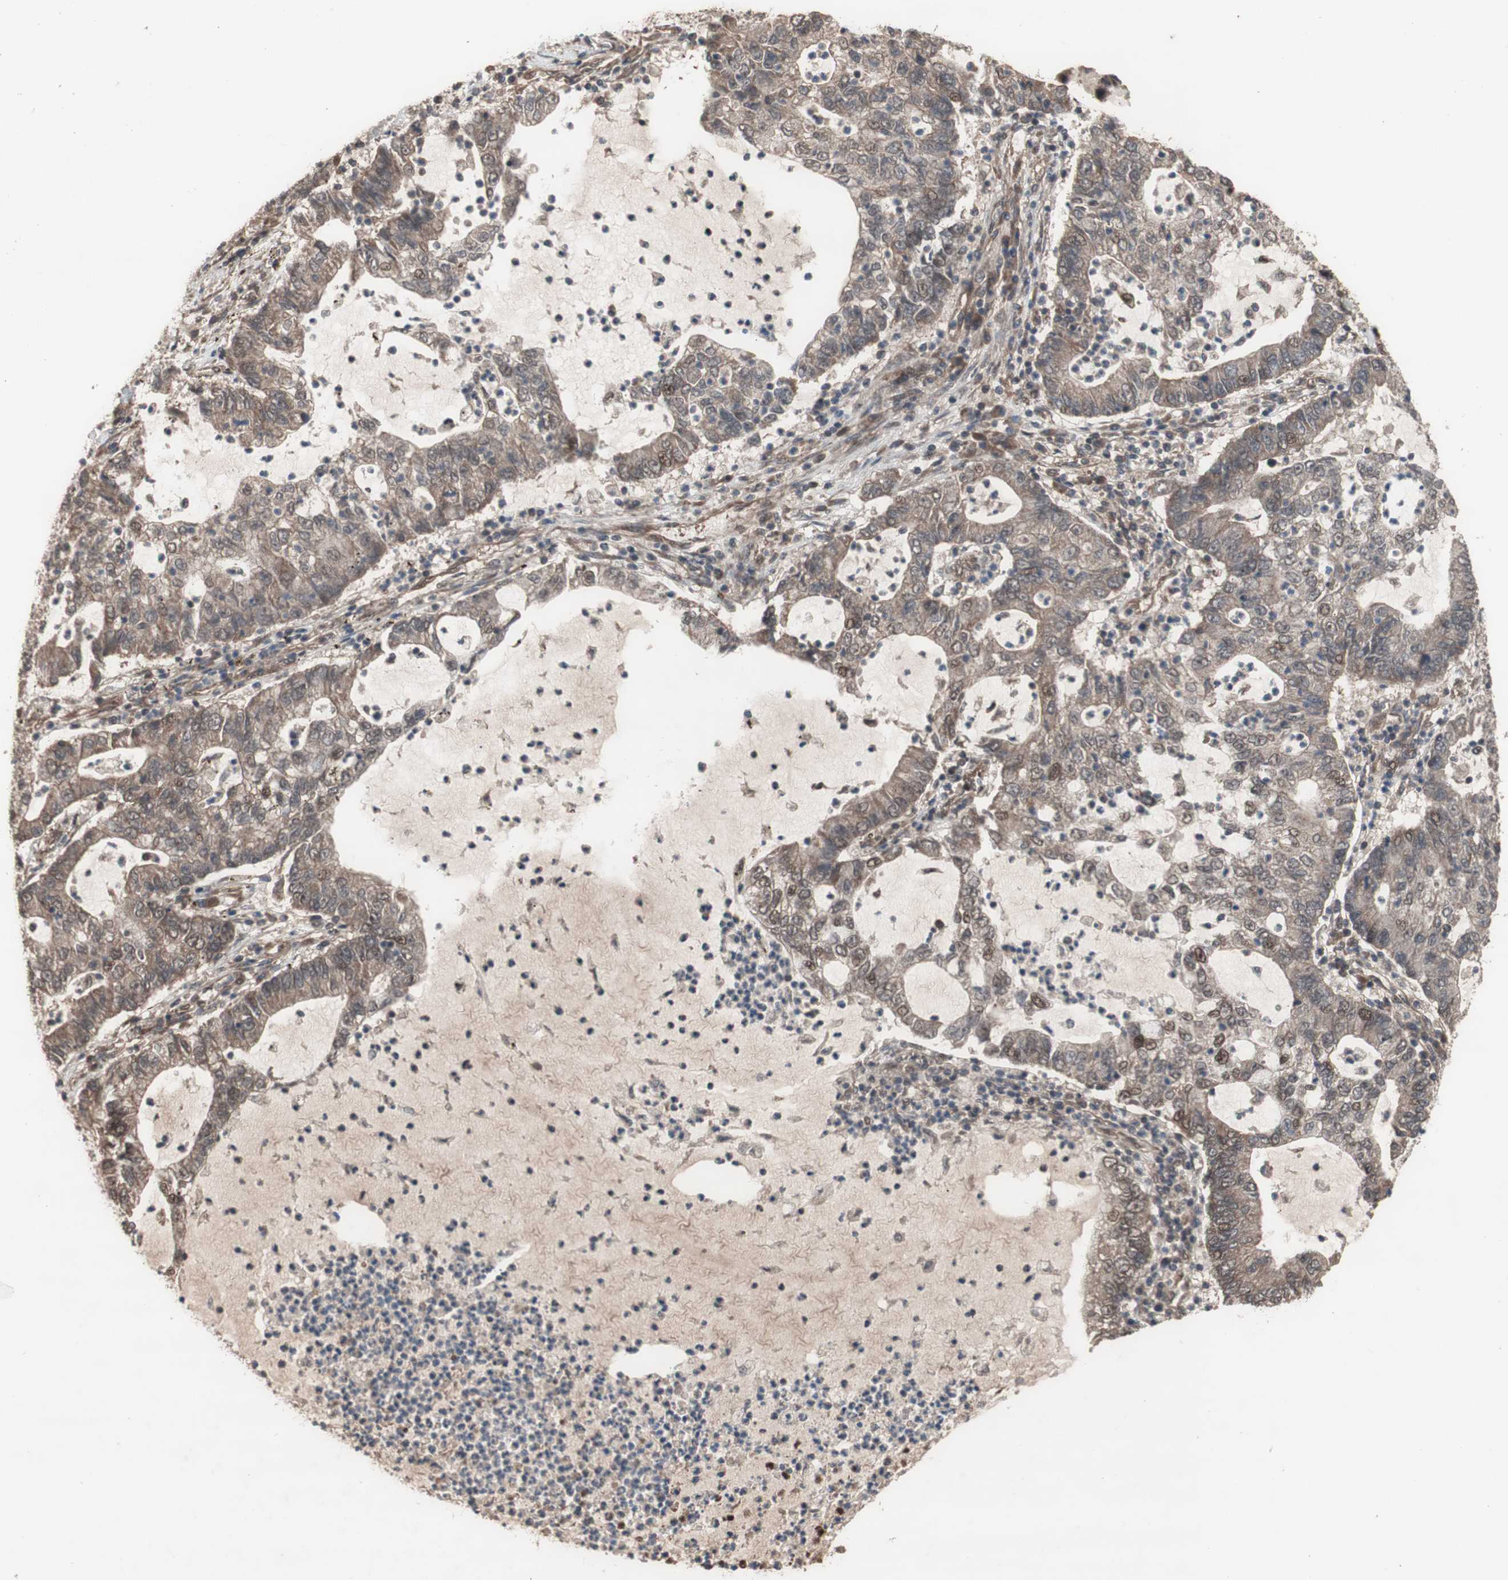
{"staining": {"intensity": "moderate", "quantity": ">75%", "location": "cytoplasmic/membranous"}, "tissue": "lung cancer", "cell_type": "Tumor cells", "image_type": "cancer", "snomed": [{"axis": "morphology", "description": "Adenocarcinoma, NOS"}, {"axis": "topography", "description": "Lung"}], "caption": "Immunohistochemistry (IHC) of human lung cancer (adenocarcinoma) shows medium levels of moderate cytoplasmic/membranous expression in approximately >75% of tumor cells.", "gene": "KANSL1", "patient": {"sex": "female", "age": 51}}